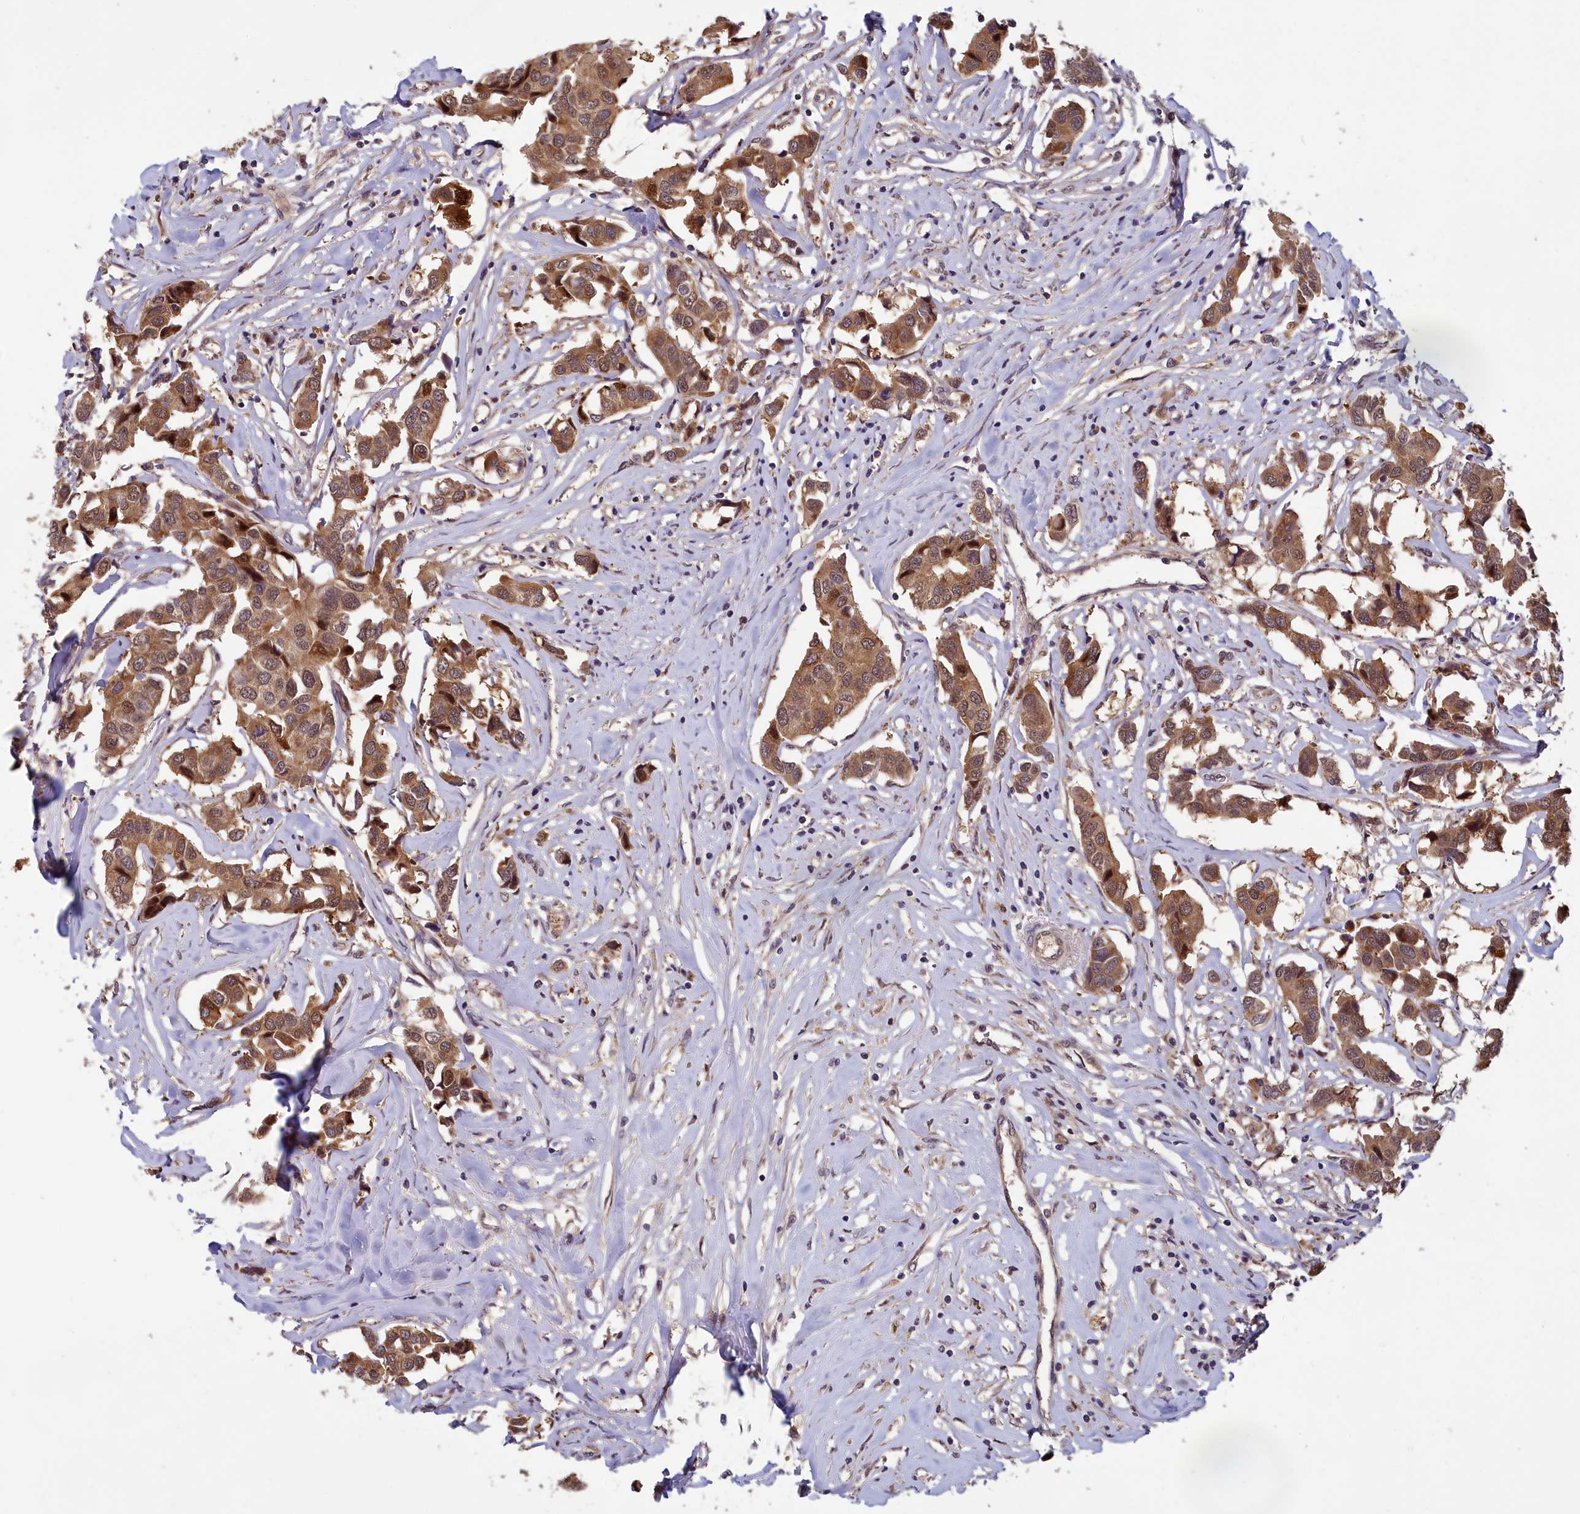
{"staining": {"intensity": "moderate", "quantity": ">75%", "location": "cytoplasmic/membranous,nuclear"}, "tissue": "breast cancer", "cell_type": "Tumor cells", "image_type": "cancer", "snomed": [{"axis": "morphology", "description": "Duct carcinoma"}, {"axis": "topography", "description": "Breast"}], "caption": "This photomicrograph reveals breast cancer stained with IHC to label a protein in brown. The cytoplasmic/membranous and nuclear of tumor cells show moderate positivity for the protein. Nuclei are counter-stained blue.", "gene": "CCDC15", "patient": {"sex": "female", "age": 80}}